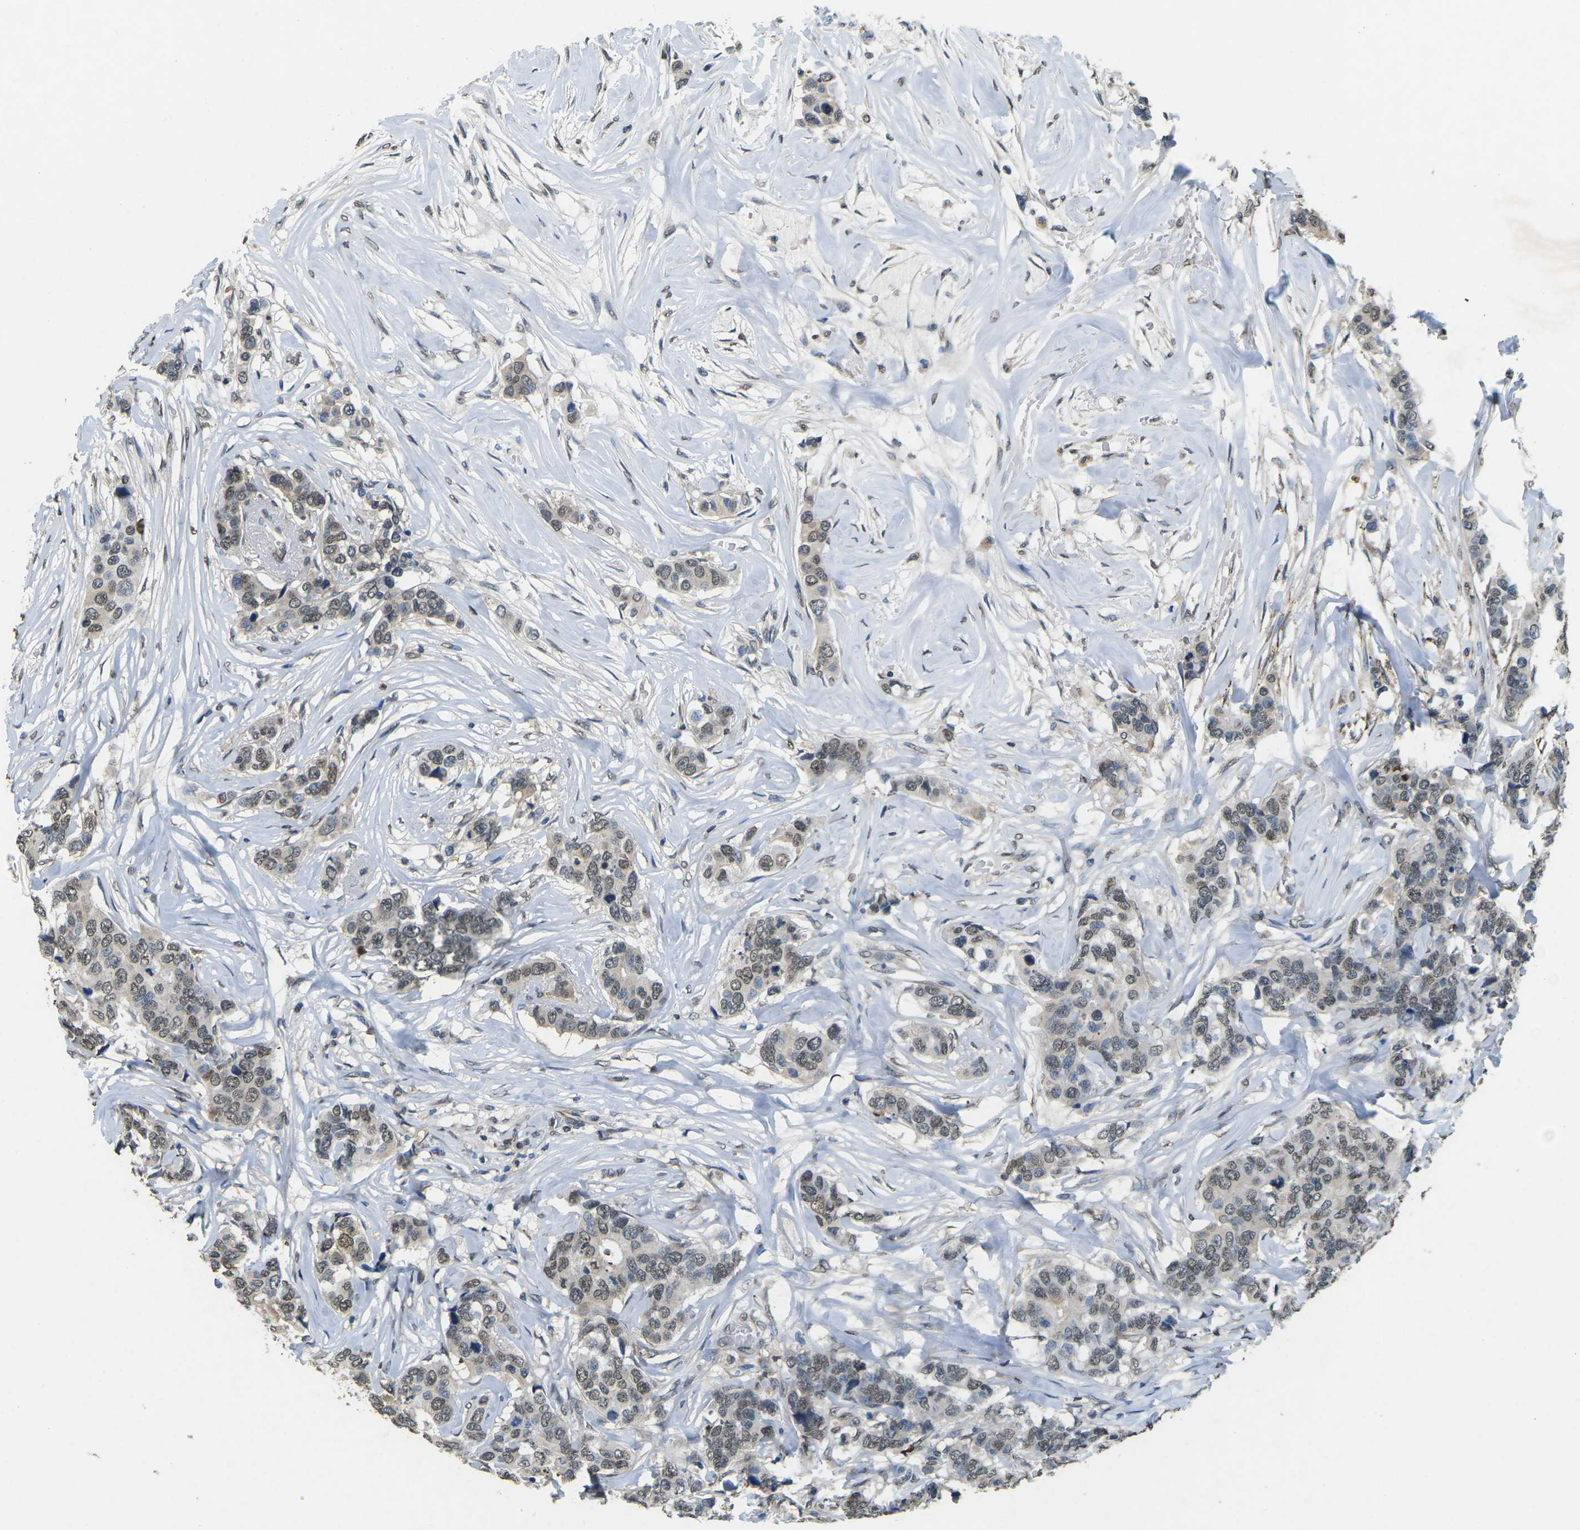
{"staining": {"intensity": "weak", "quantity": ">75%", "location": "nuclear"}, "tissue": "breast cancer", "cell_type": "Tumor cells", "image_type": "cancer", "snomed": [{"axis": "morphology", "description": "Lobular carcinoma"}, {"axis": "topography", "description": "Breast"}], "caption": "Immunohistochemistry image of neoplastic tissue: human breast cancer (lobular carcinoma) stained using IHC demonstrates low levels of weak protein expression localized specifically in the nuclear of tumor cells, appearing as a nuclear brown color.", "gene": "SCNN1B", "patient": {"sex": "female", "age": 59}}